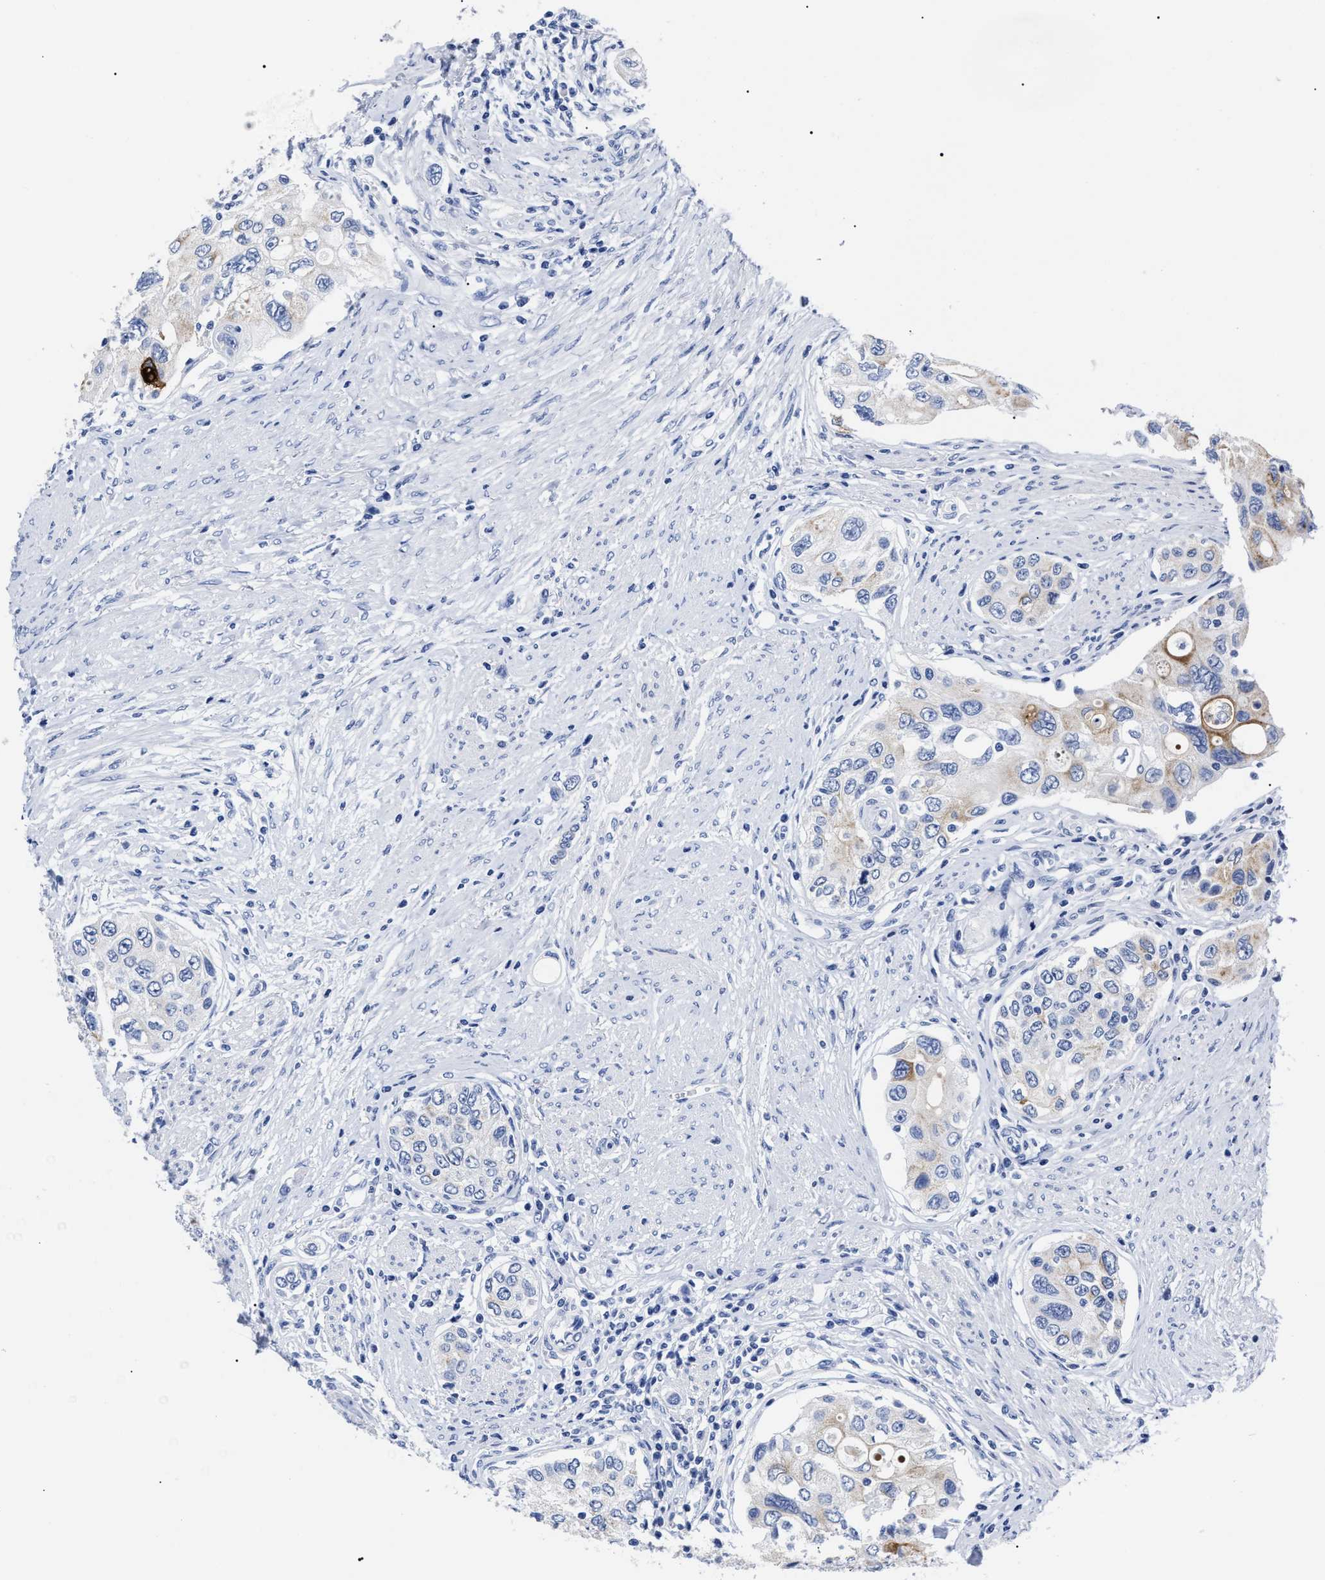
{"staining": {"intensity": "weak", "quantity": "<25%", "location": "cytoplasmic/membranous"}, "tissue": "urothelial cancer", "cell_type": "Tumor cells", "image_type": "cancer", "snomed": [{"axis": "morphology", "description": "Urothelial carcinoma, High grade"}, {"axis": "topography", "description": "Urinary bladder"}], "caption": "Histopathology image shows no significant protein positivity in tumor cells of high-grade urothelial carcinoma.", "gene": "ALPG", "patient": {"sex": "female", "age": 56}}